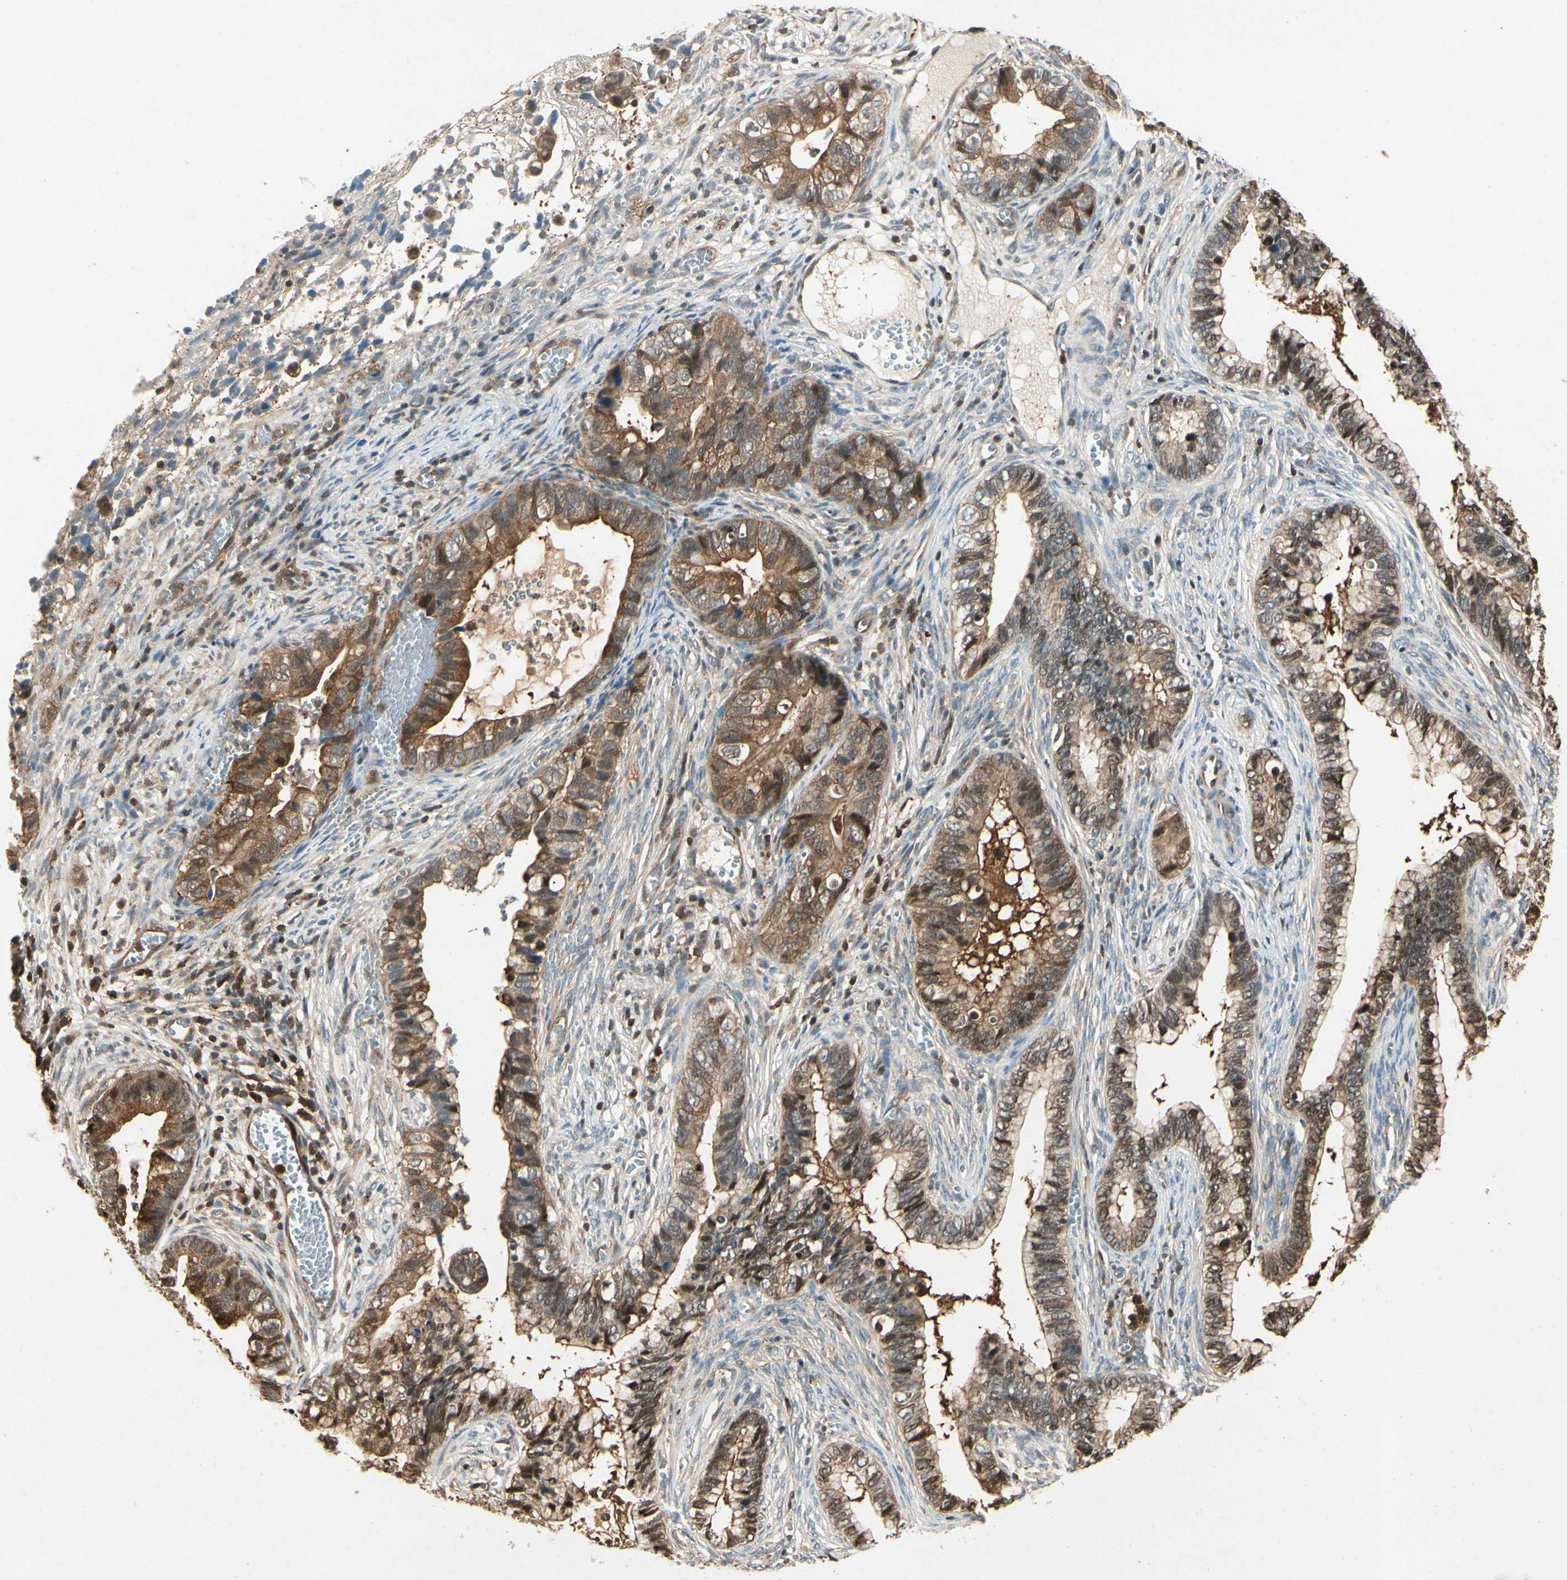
{"staining": {"intensity": "moderate", "quantity": "25%-75%", "location": "cytoplasmic/membranous,nuclear"}, "tissue": "cervical cancer", "cell_type": "Tumor cells", "image_type": "cancer", "snomed": [{"axis": "morphology", "description": "Adenocarcinoma, NOS"}, {"axis": "topography", "description": "Cervix"}], "caption": "This histopathology image displays cervical cancer stained with IHC to label a protein in brown. The cytoplasmic/membranous and nuclear of tumor cells show moderate positivity for the protein. Nuclei are counter-stained blue.", "gene": "YWHAQ", "patient": {"sex": "female", "age": 44}}